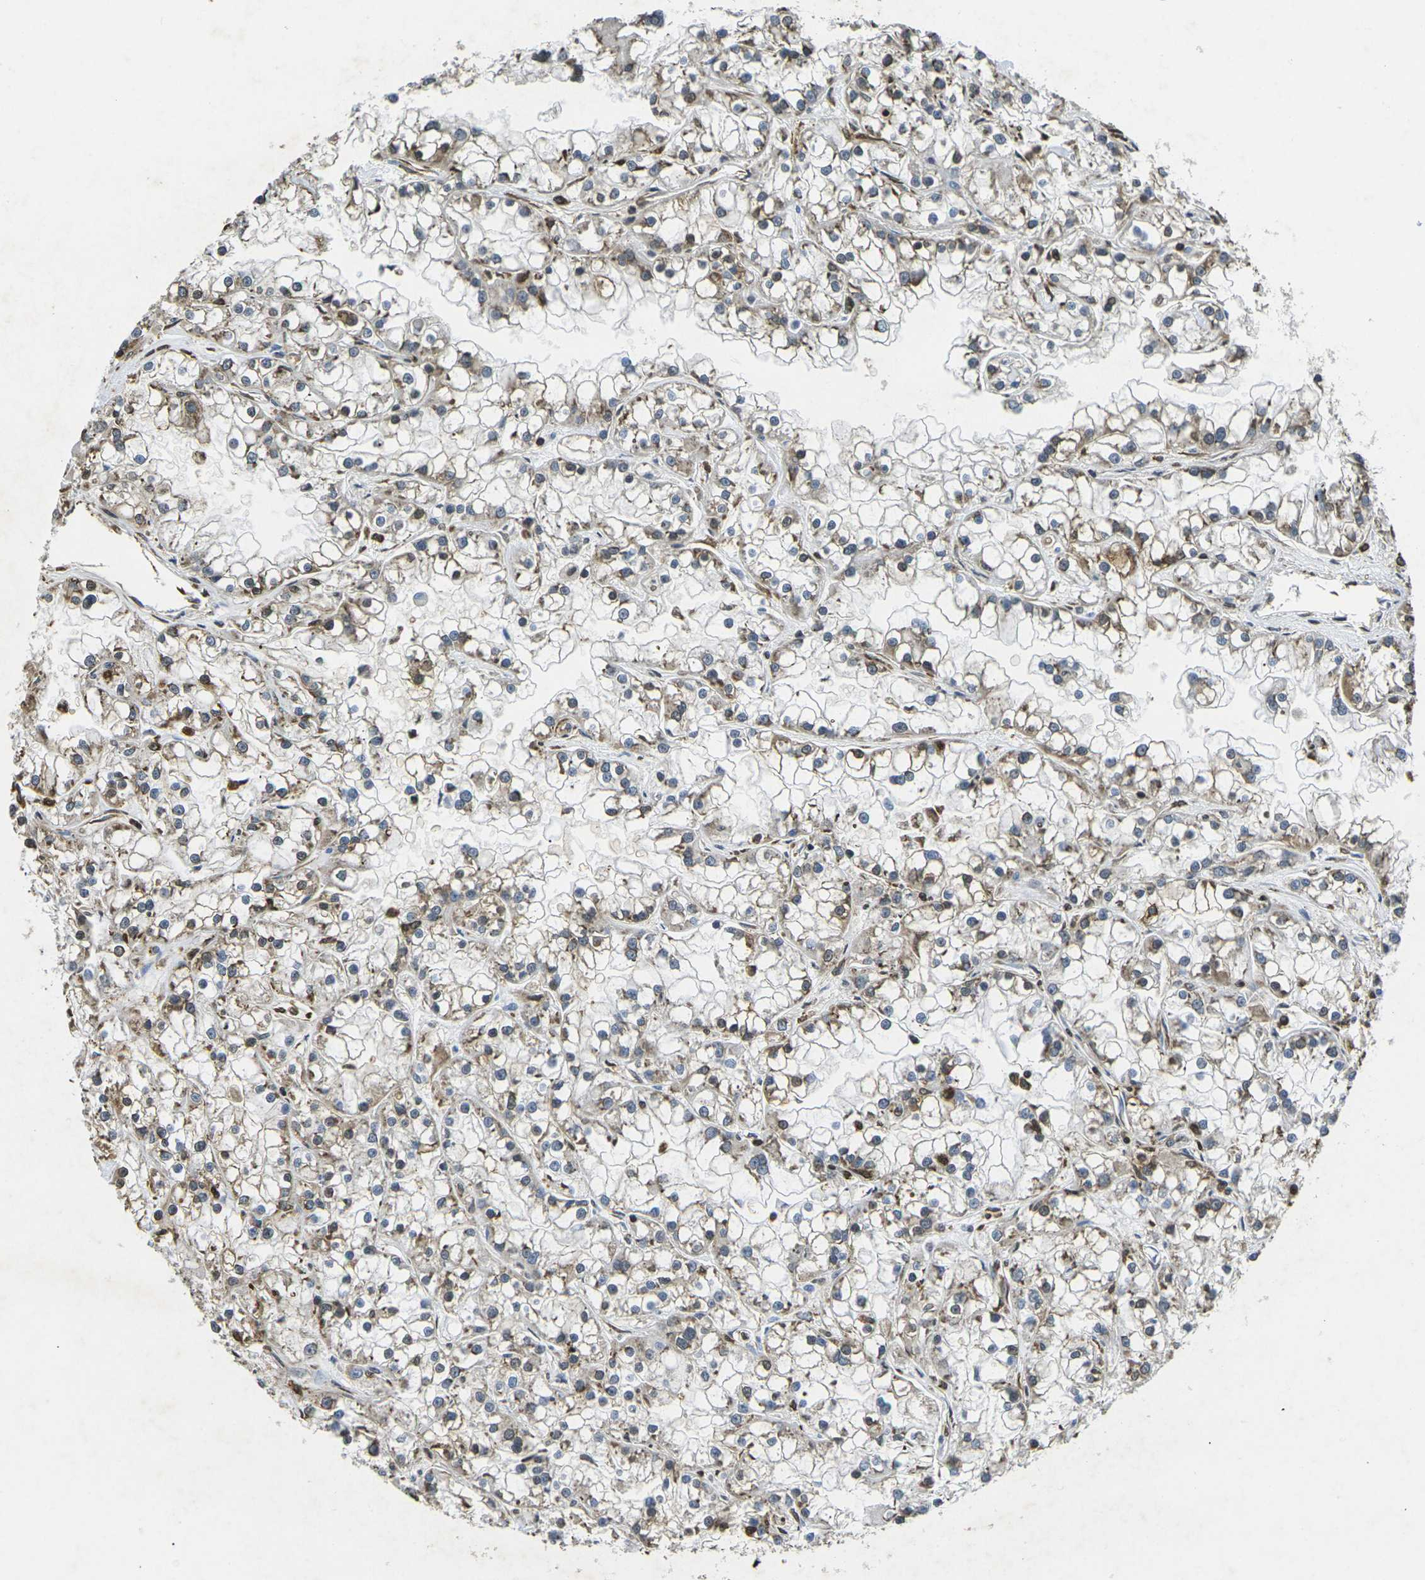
{"staining": {"intensity": "weak", "quantity": ">75%", "location": "cytoplasmic/membranous"}, "tissue": "renal cancer", "cell_type": "Tumor cells", "image_type": "cancer", "snomed": [{"axis": "morphology", "description": "Adenocarcinoma, NOS"}, {"axis": "topography", "description": "Kidney"}], "caption": "High-magnification brightfield microscopy of adenocarcinoma (renal) stained with DAB (brown) and counterstained with hematoxylin (blue). tumor cells exhibit weak cytoplasmic/membranous expression is seen in approximately>75% of cells.", "gene": "FAM110D", "patient": {"sex": "female", "age": 52}}